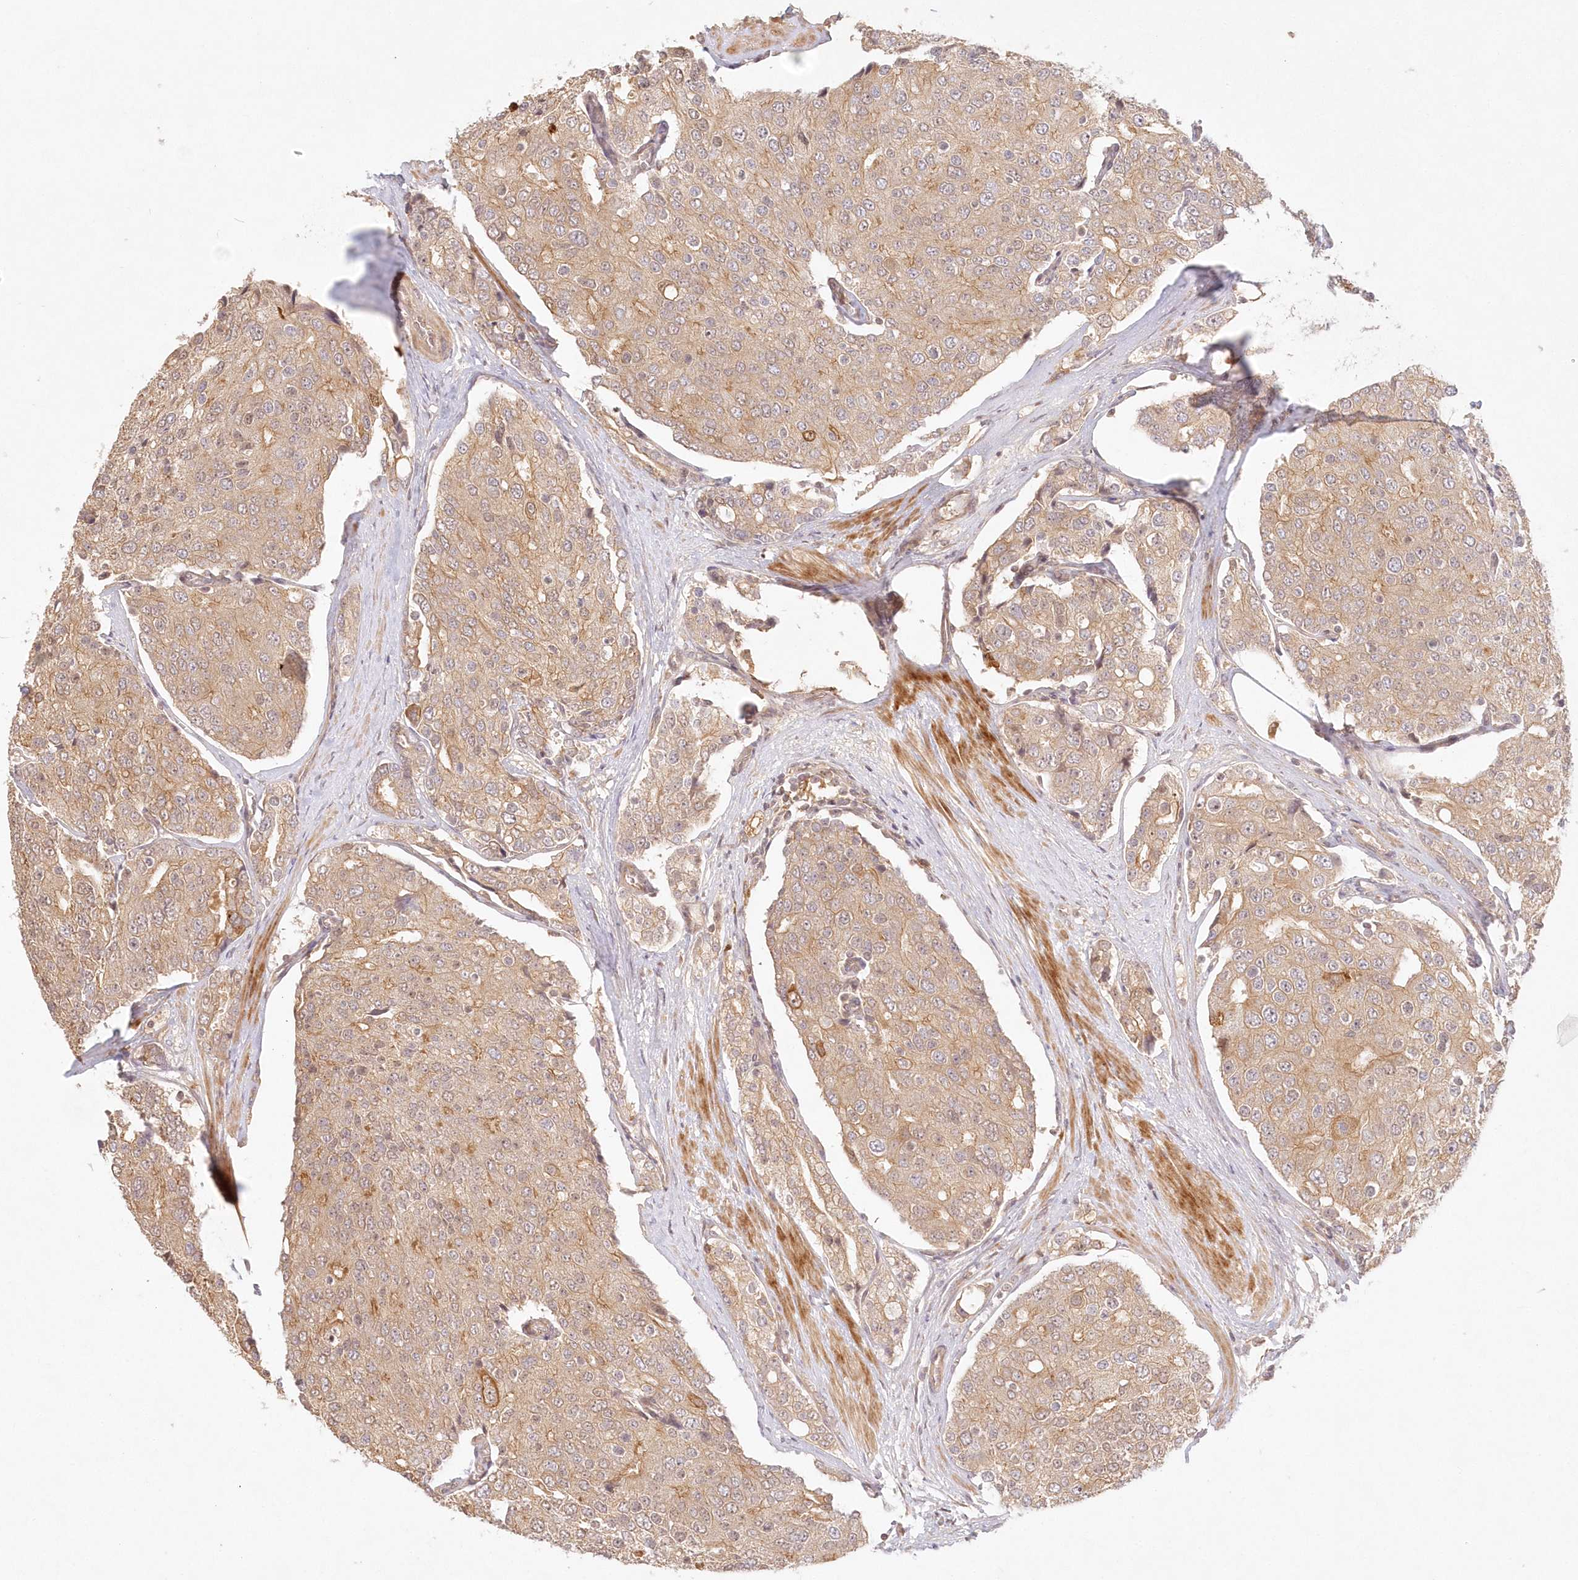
{"staining": {"intensity": "moderate", "quantity": ">75%", "location": "cytoplasmic/membranous"}, "tissue": "prostate cancer", "cell_type": "Tumor cells", "image_type": "cancer", "snomed": [{"axis": "morphology", "description": "Adenocarcinoma, High grade"}, {"axis": "topography", "description": "Prostate"}], "caption": "A brown stain highlights moderate cytoplasmic/membranous staining of a protein in human adenocarcinoma (high-grade) (prostate) tumor cells. Using DAB (brown) and hematoxylin (blue) stains, captured at high magnification using brightfield microscopy.", "gene": "KIAA0232", "patient": {"sex": "male", "age": 50}}